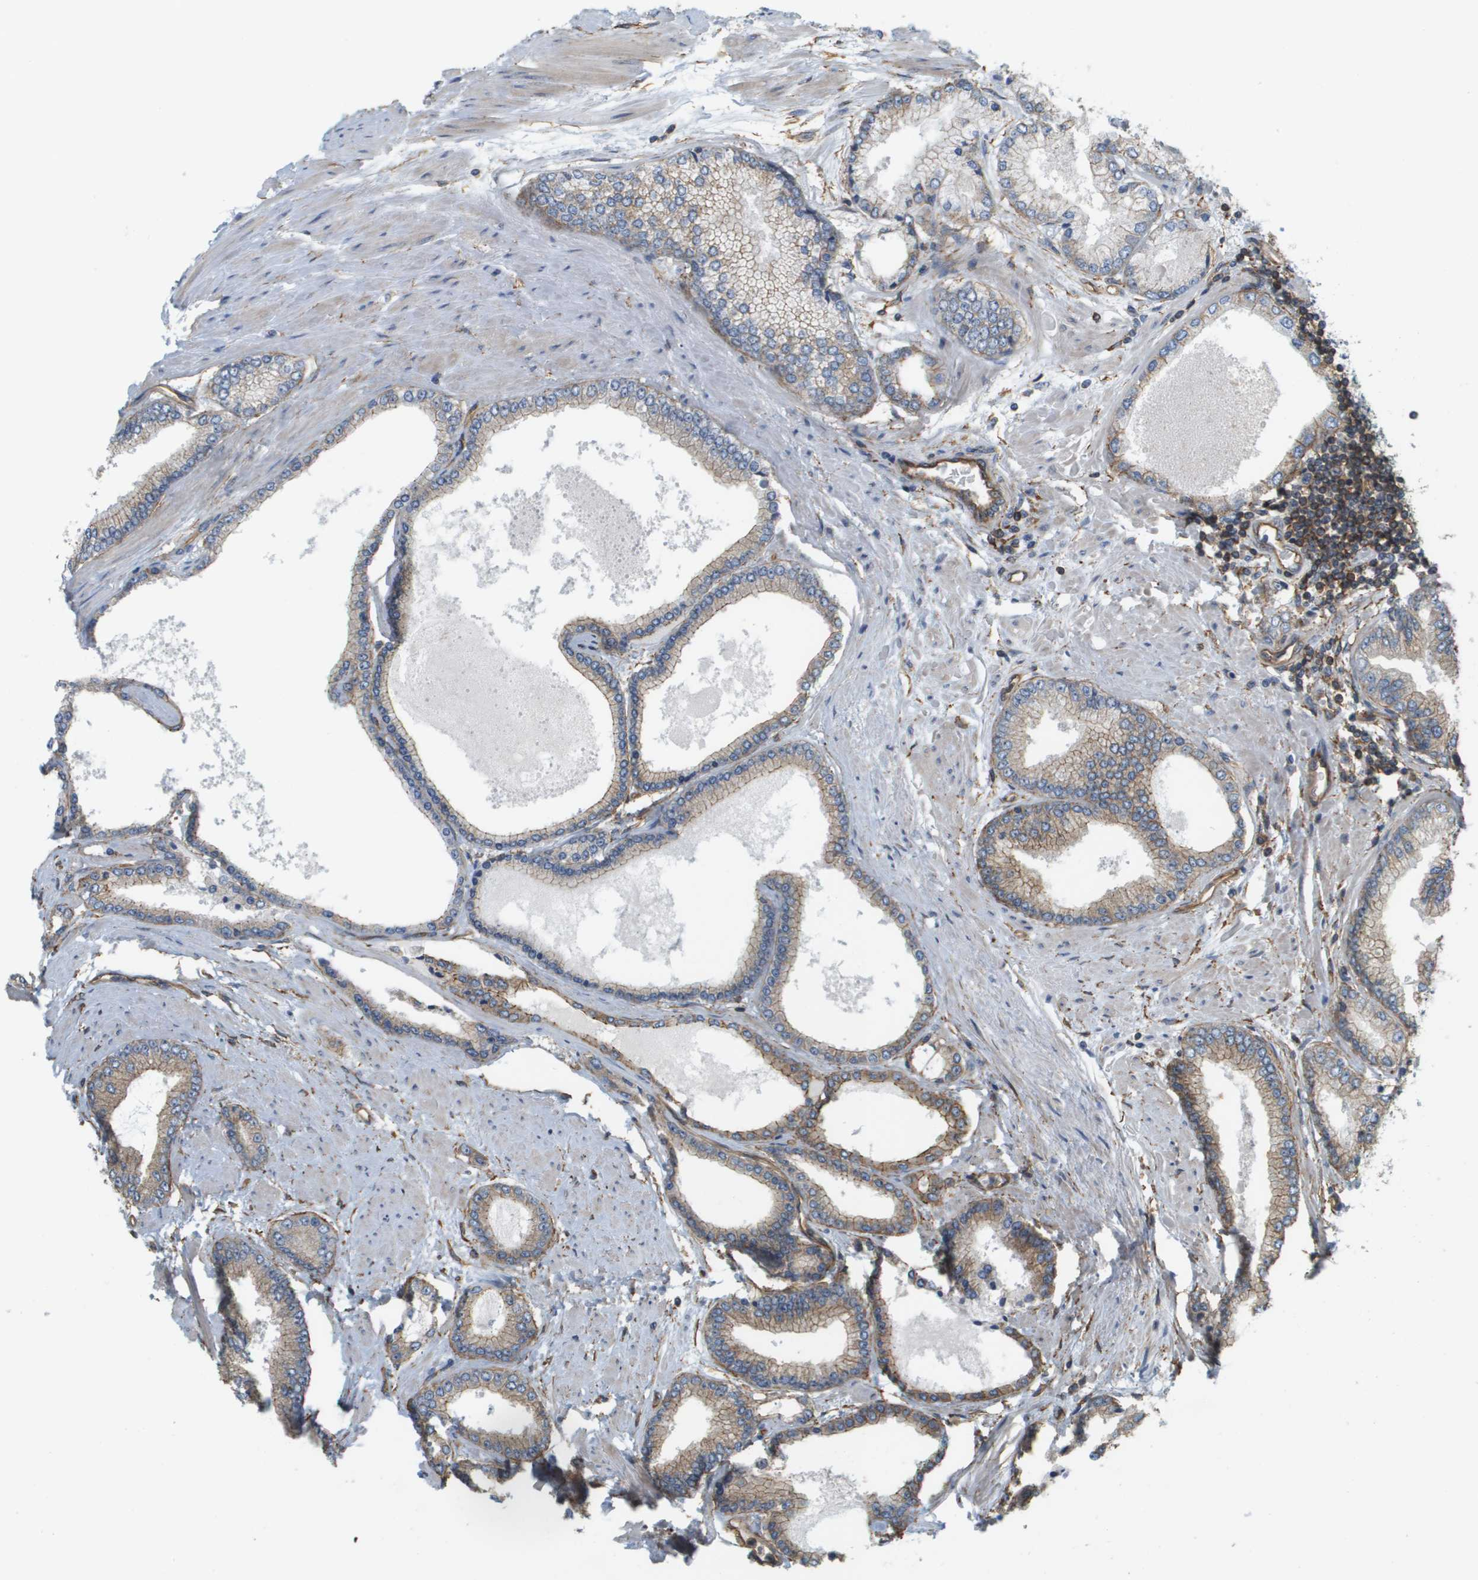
{"staining": {"intensity": "weak", "quantity": "25%-75%", "location": "cytoplasmic/membranous"}, "tissue": "prostate cancer", "cell_type": "Tumor cells", "image_type": "cancer", "snomed": [{"axis": "morphology", "description": "Adenocarcinoma, High grade"}, {"axis": "topography", "description": "Prostate"}], "caption": "Immunohistochemistry (IHC) image of neoplastic tissue: prostate adenocarcinoma (high-grade) stained using immunohistochemistry (IHC) reveals low levels of weak protein expression localized specifically in the cytoplasmic/membranous of tumor cells, appearing as a cytoplasmic/membranous brown color.", "gene": "SGMS2", "patient": {"sex": "male", "age": 61}}